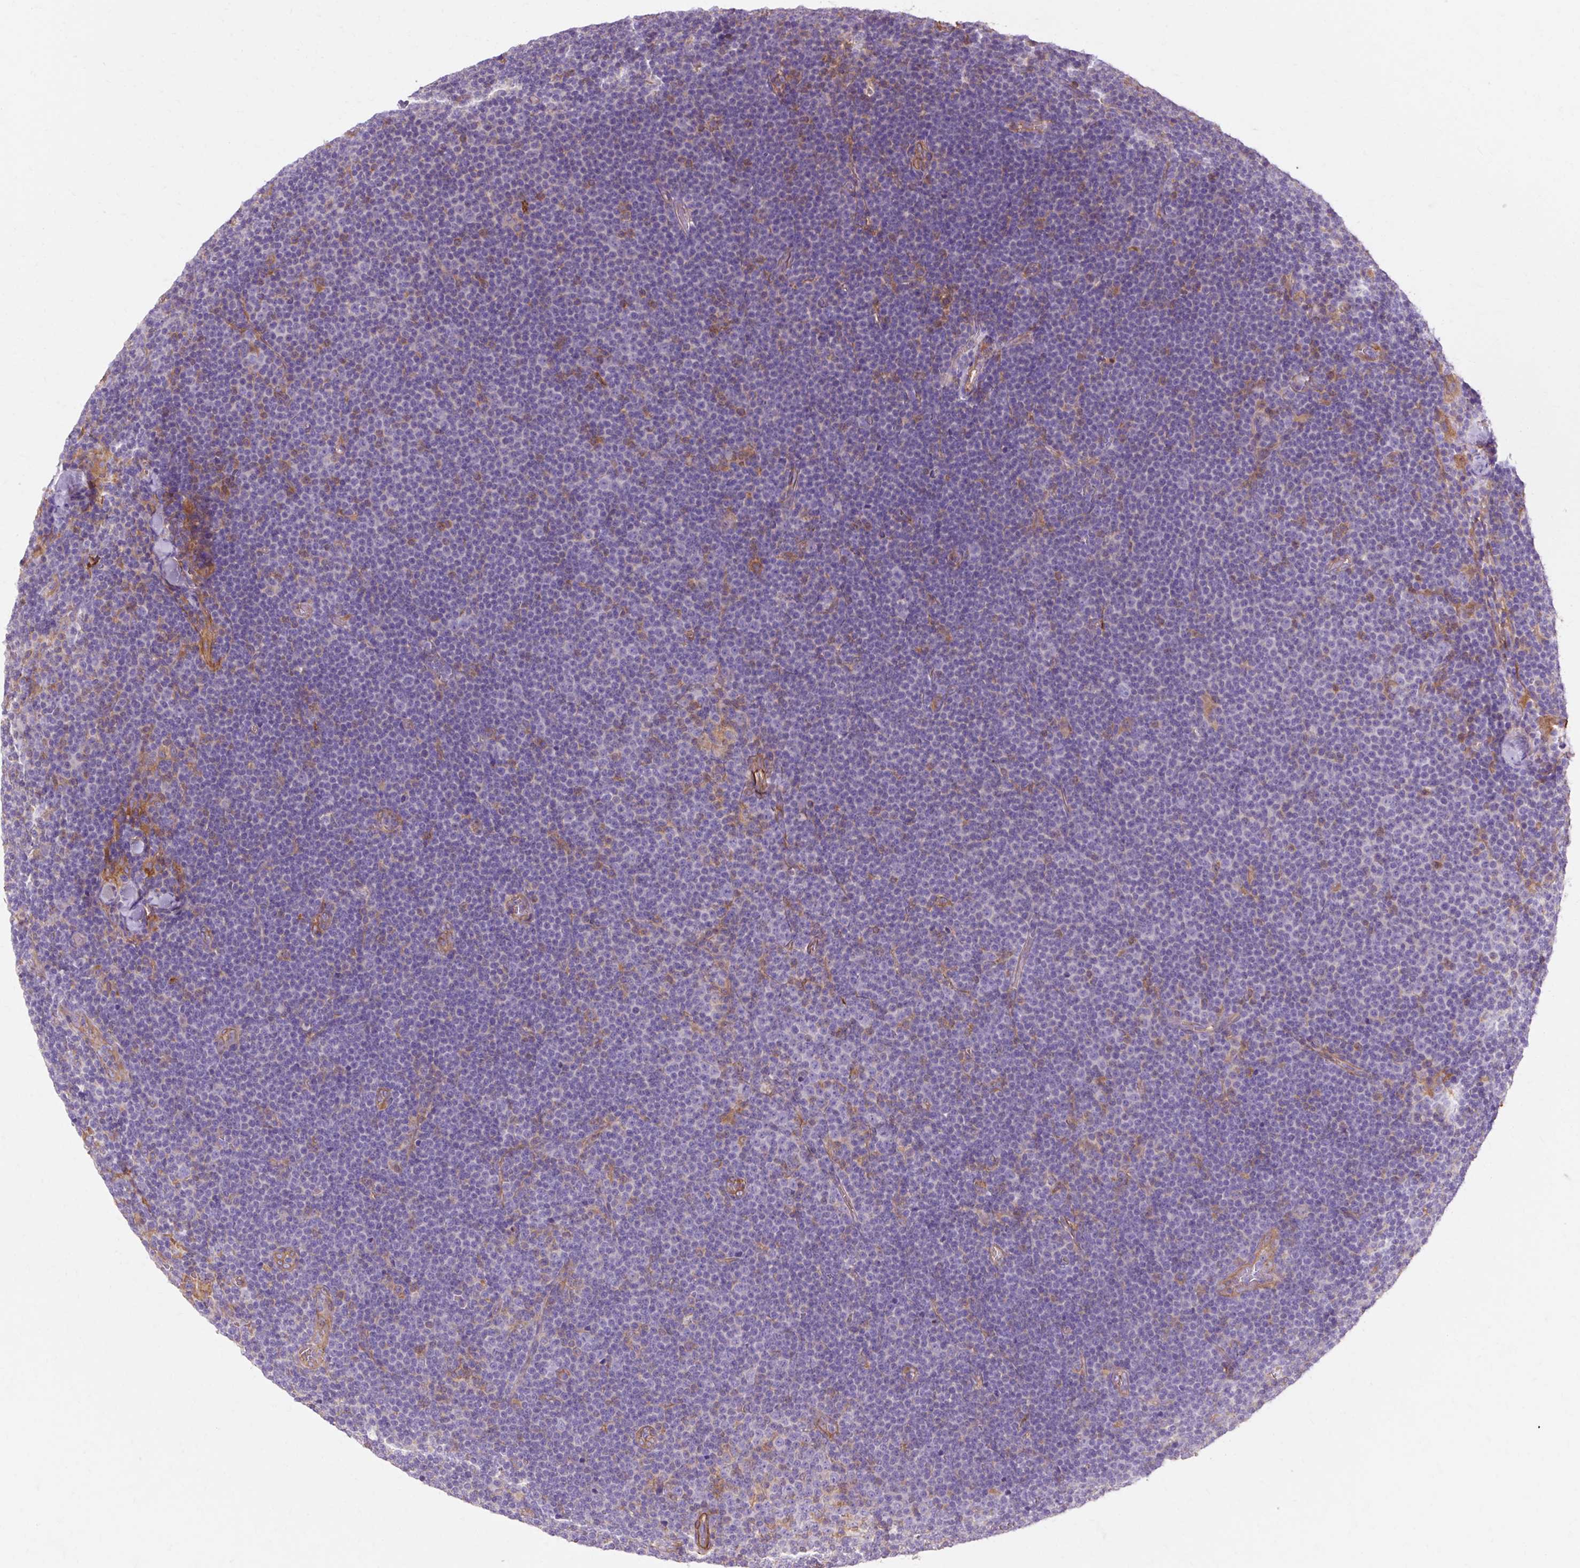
{"staining": {"intensity": "negative", "quantity": "none", "location": "none"}, "tissue": "lymphoma", "cell_type": "Tumor cells", "image_type": "cancer", "snomed": [{"axis": "morphology", "description": "Malignant lymphoma, non-Hodgkin's type, Low grade"}, {"axis": "topography", "description": "Lymph node"}], "caption": "This is an immunohistochemistry photomicrograph of low-grade malignant lymphoma, non-Hodgkin's type. There is no expression in tumor cells.", "gene": "TBC1D2B", "patient": {"sex": "male", "age": 48}}